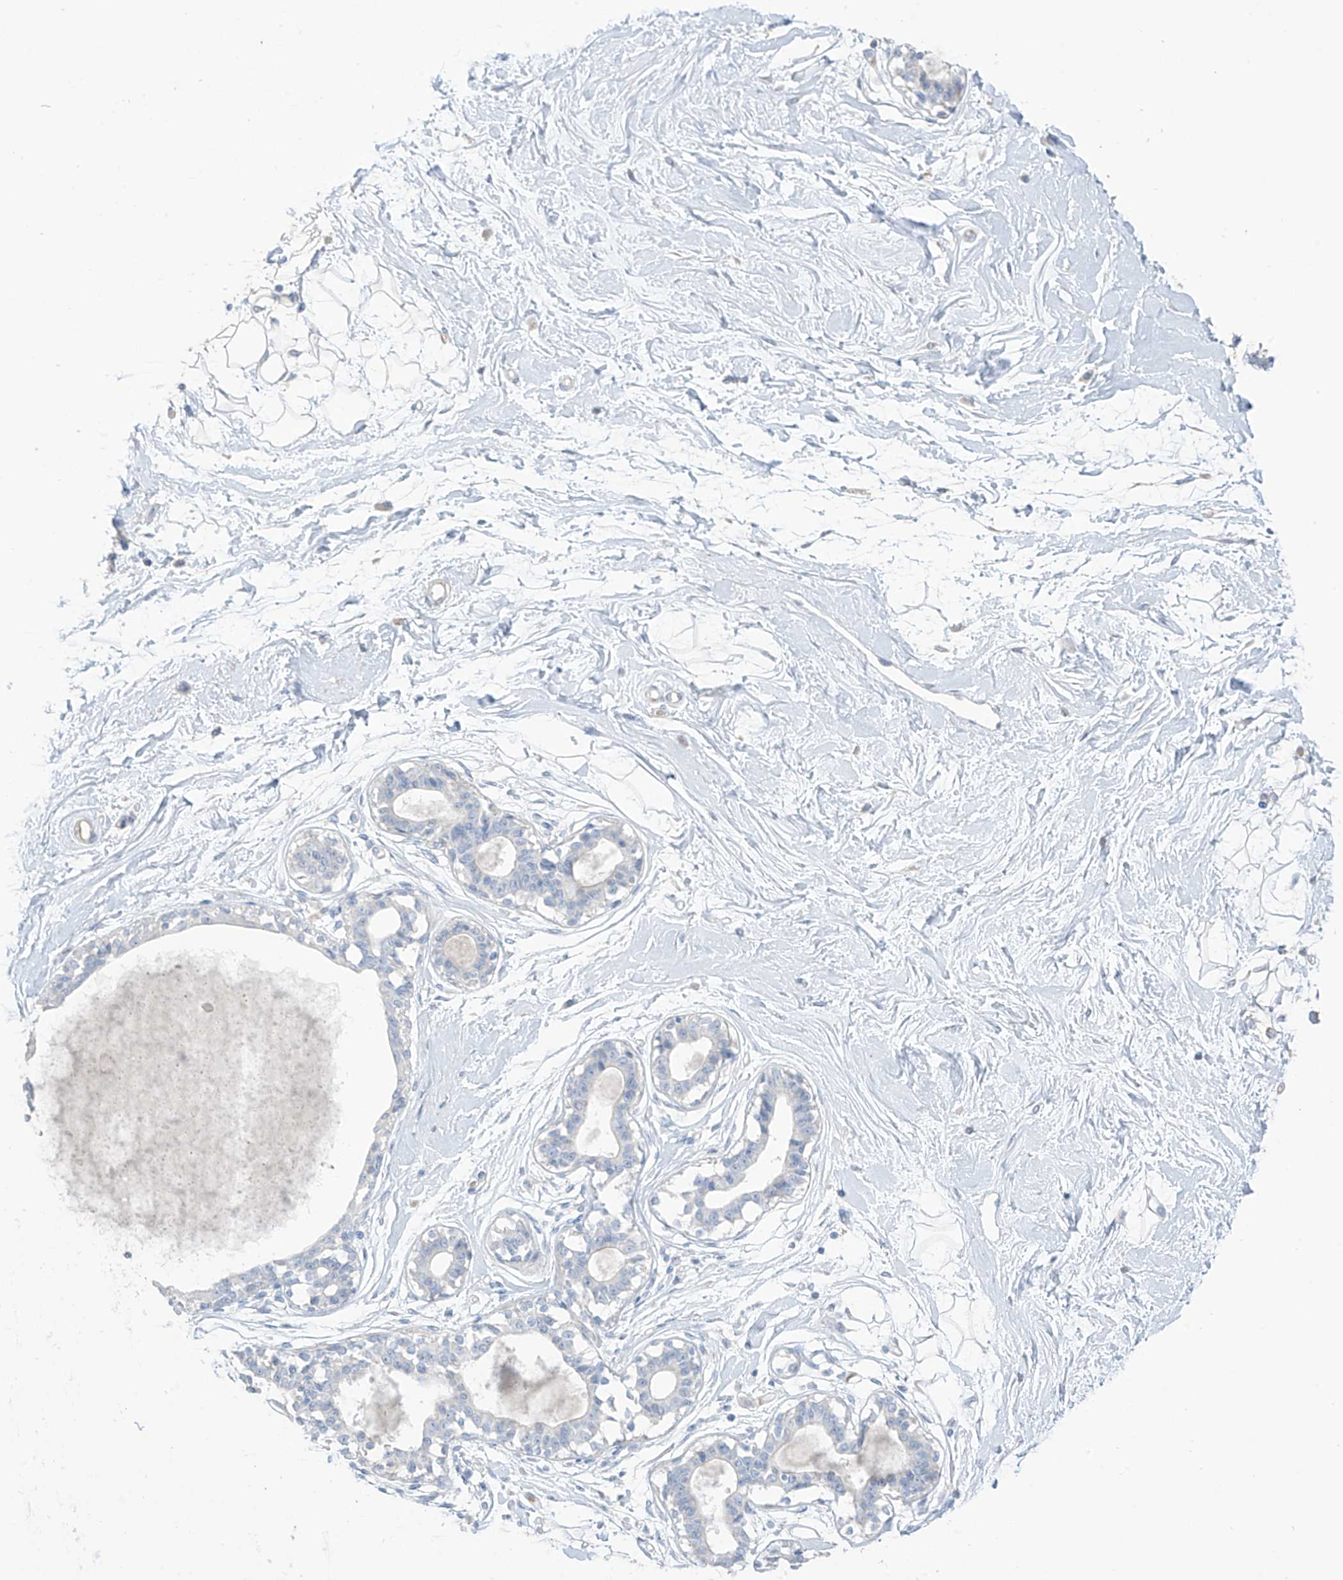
{"staining": {"intensity": "negative", "quantity": "none", "location": "none"}, "tissue": "breast", "cell_type": "Adipocytes", "image_type": "normal", "snomed": [{"axis": "morphology", "description": "Normal tissue, NOS"}, {"axis": "topography", "description": "Breast"}], "caption": "Adipocytes show no significant protein staining in unremarkable breast.", "gene": "ASPRV1", "patient": {"sex": "female", "age": 45}}